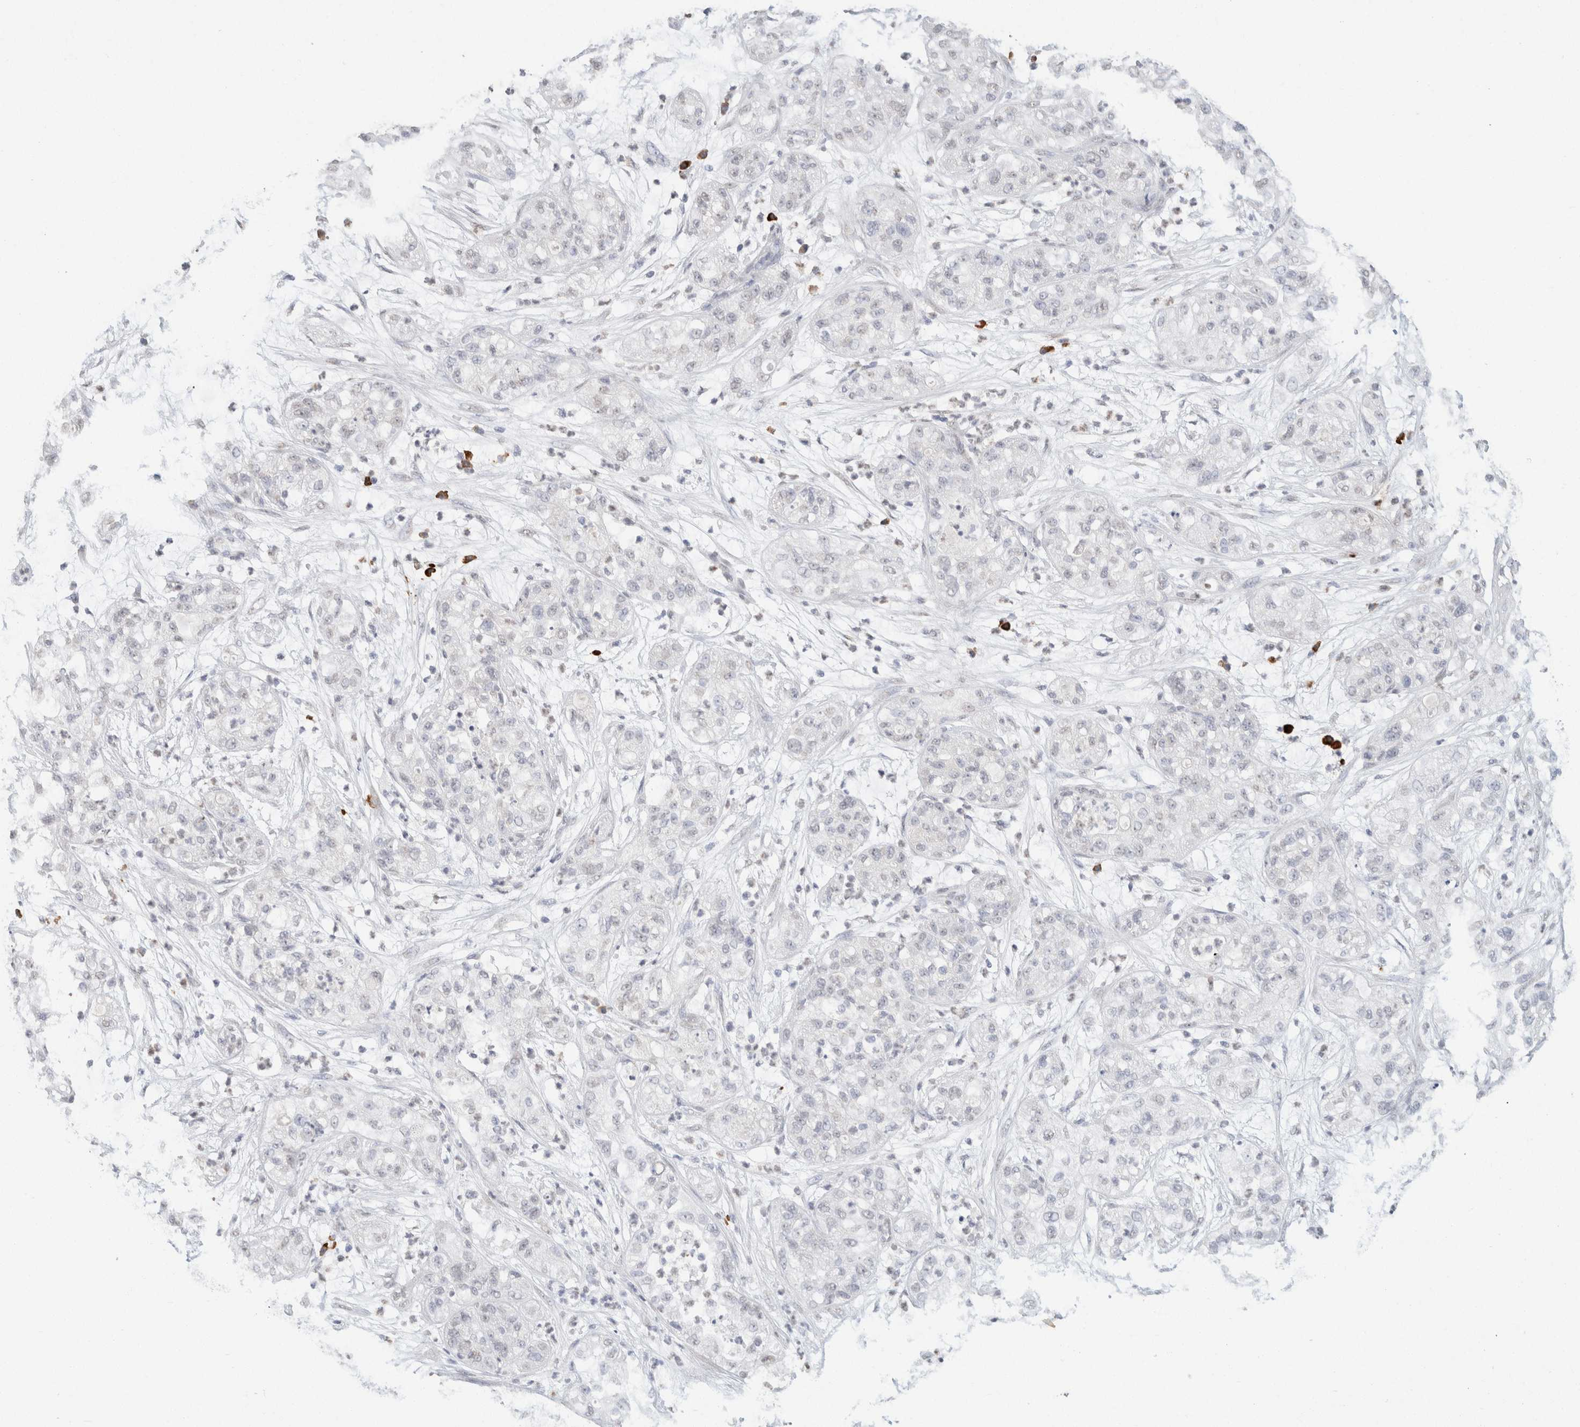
{"staining": {"intensity": "negative", "quantity": "none", "location": "none"}, "tissue": "pancreatic cancer", "cell_type": "Tumor cells", "image_type": "cancer", "snomed": [{"axis": "morphology", "description": "Adenocarcinoma, NOS"}, {"axis": "topography", "description": "Pancreas"}], "caption": "DAB immunohistochemical staining of human pancreatic adenocarcinoma reveals no significant positivity in tumor cells. (IHC, brightfield microscopy, high magnification).", "gene": "CD80", "patient": {"sex": "female", "age": 78}}